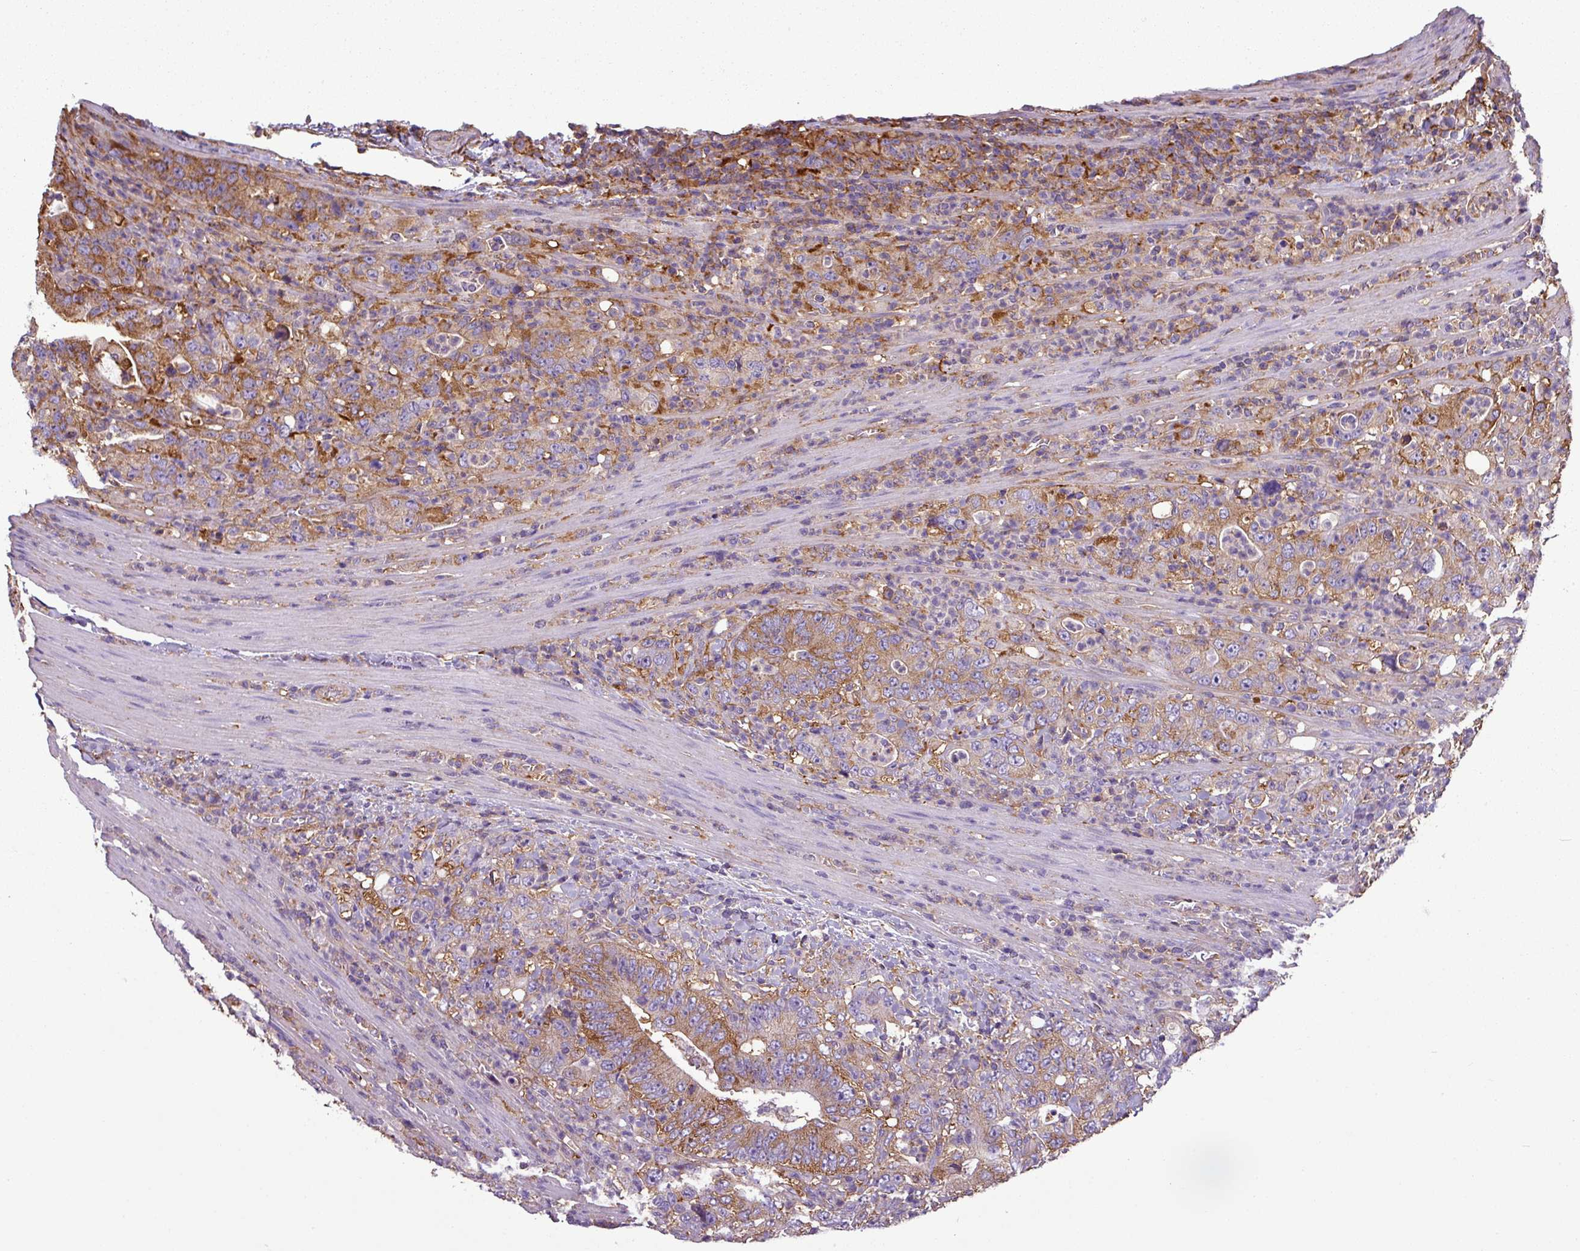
{"staining": {"intensity": "moderate", "quantity": ">75%", "location": "cytoplasmic/membranous"}, "tissue": "colorectal cancer", "cell_type": "Tumor cells", "image_type": "cancer", "snomed": [{"axis": "morphology", "description": "Adenocarcinoma, NOS"}, {"axis": "topography", "description": "Colon"}], "caption": "Colorectal cancer stained with immunohistochemistry (IHC) demonstrates moderate cytoplasmic/membranous staining in approximately >75% of tumor cells.", "gene": "XNDC1N", "patient": {"sex": "female", "age": 75}}